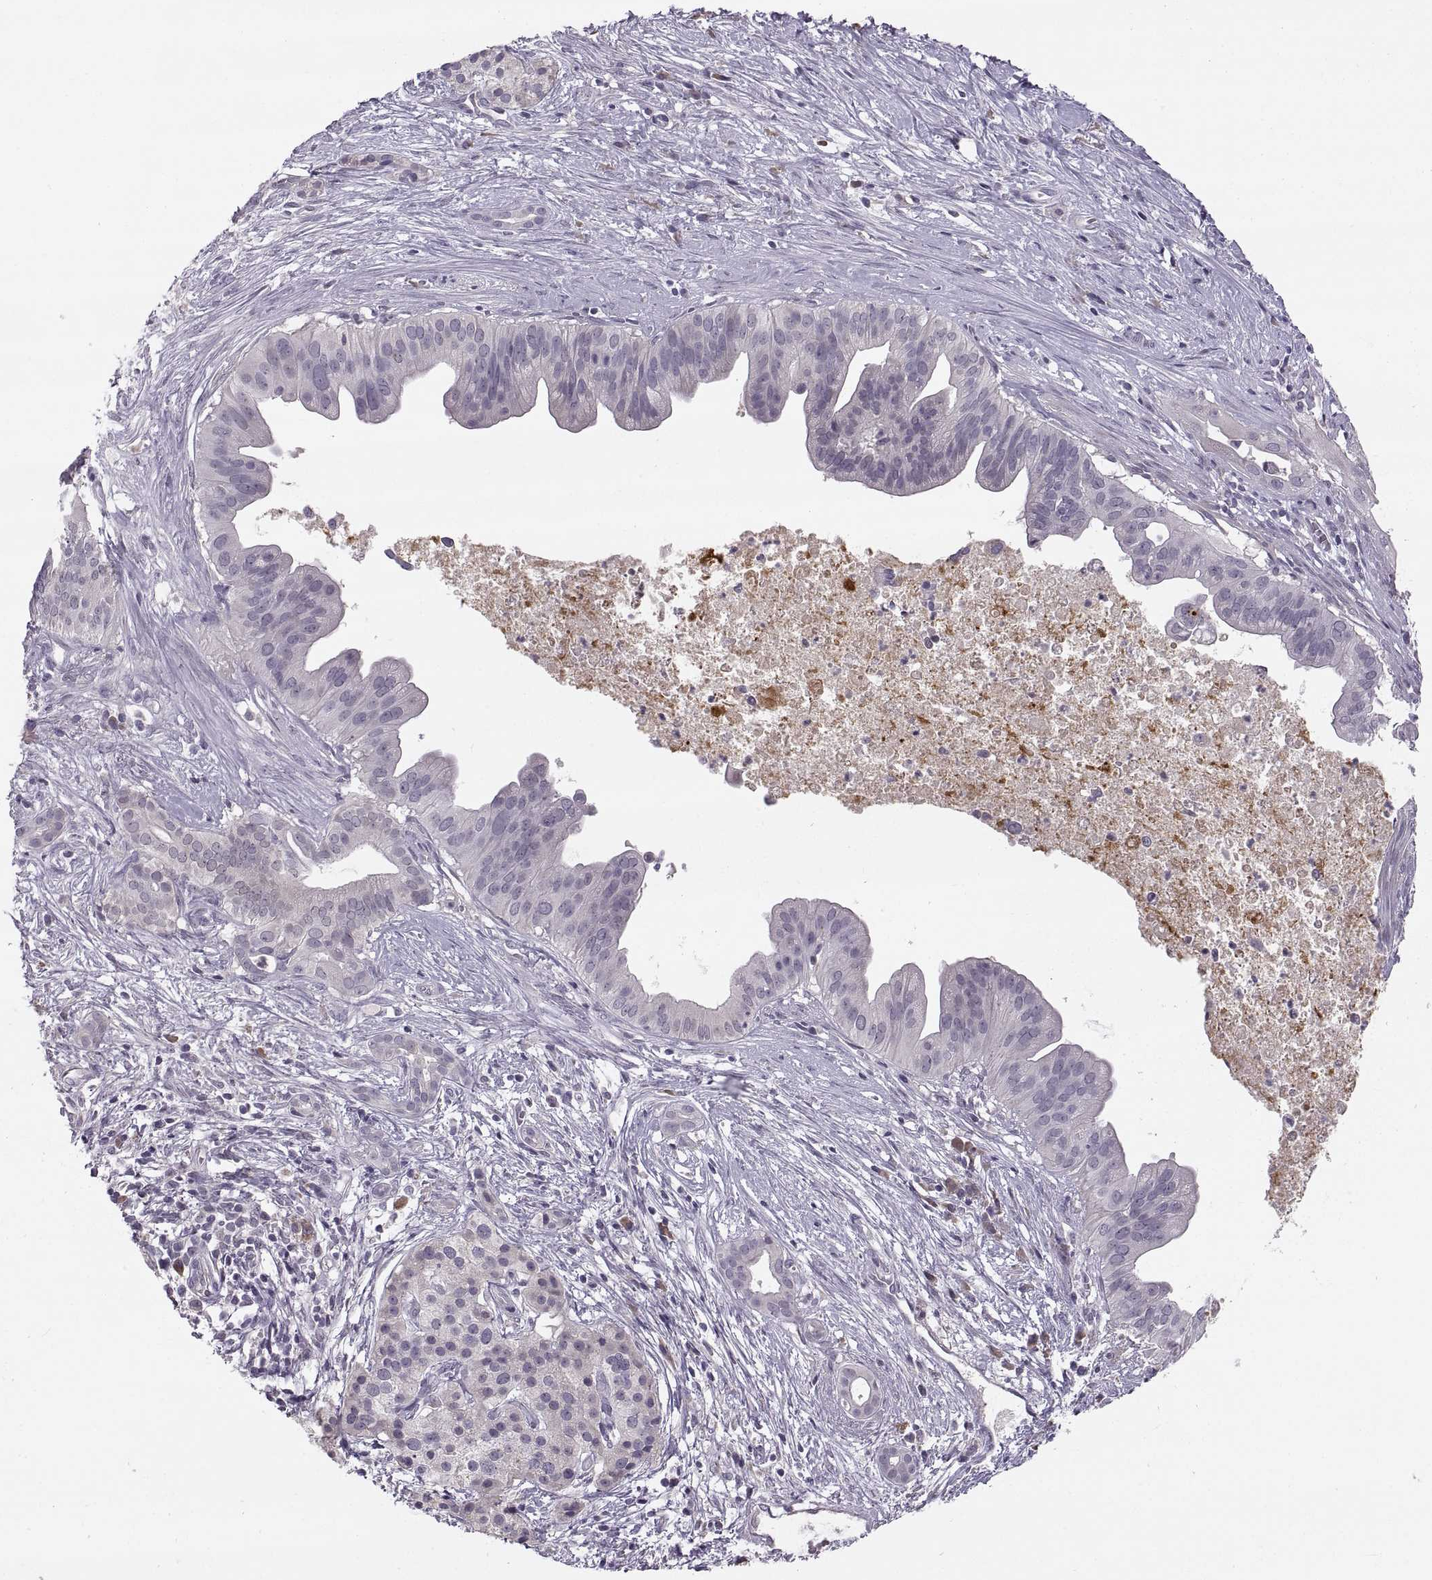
{"staining": {"intensity": "negative", "quantity": "none", "location": "none"}, "tissue": "pancreatic cancer", "cell_type": "Tumor cells", "image_type": "cancer", "snomed": [{"axis": "morphology", "description": "Adenocarcinoma, NOS"}, {"axis": "topography", "description": "Pancreas"}], "caption": "Tumor cells are negative for protein expression in human pancreatic cancer.", "gene": "ADH6", "patient": {"sex": "male", "age": 61}}